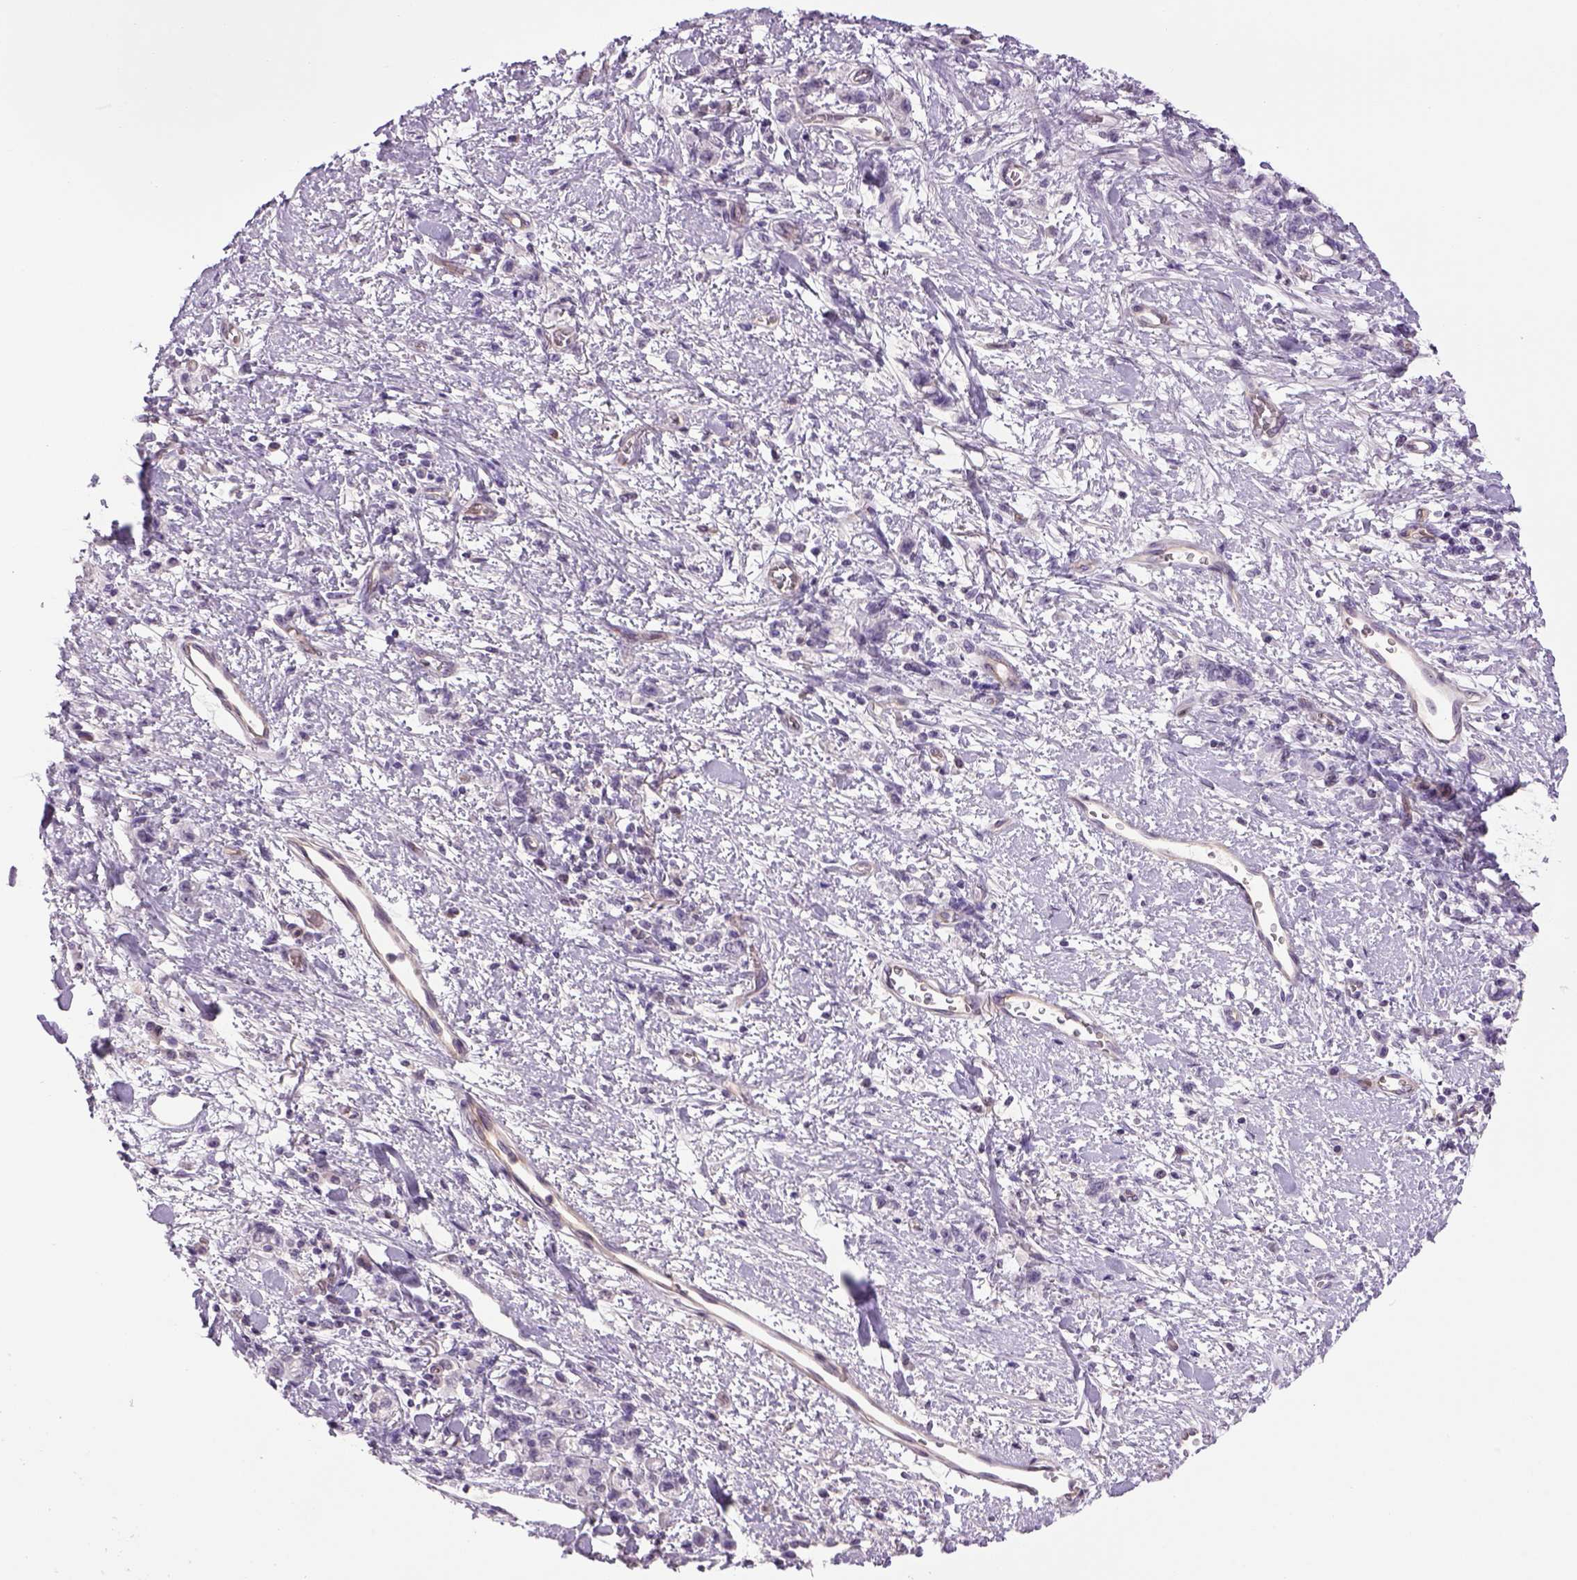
{"staining": {"intensity": "negative", "quantity": "none", "location": "none"}, "tissue": "stomach cancer", "cell_type": "Tumor cells", "image_type": "cancer", "snomed": [{"axis": "morphology", "description": "Adenocarcinoma, NOS"}, {"axis": "topography", "description": "Stomach"}], "caption": "DAB immunohistochemical staining of stomach adenocarcinoma reveals no significant positivity in tumor cells. (Immunohistochemistry, brightfield microscopy, high magnification).", "gene": "PRRT1", "patient": {"sex": "male", "age": 77}}